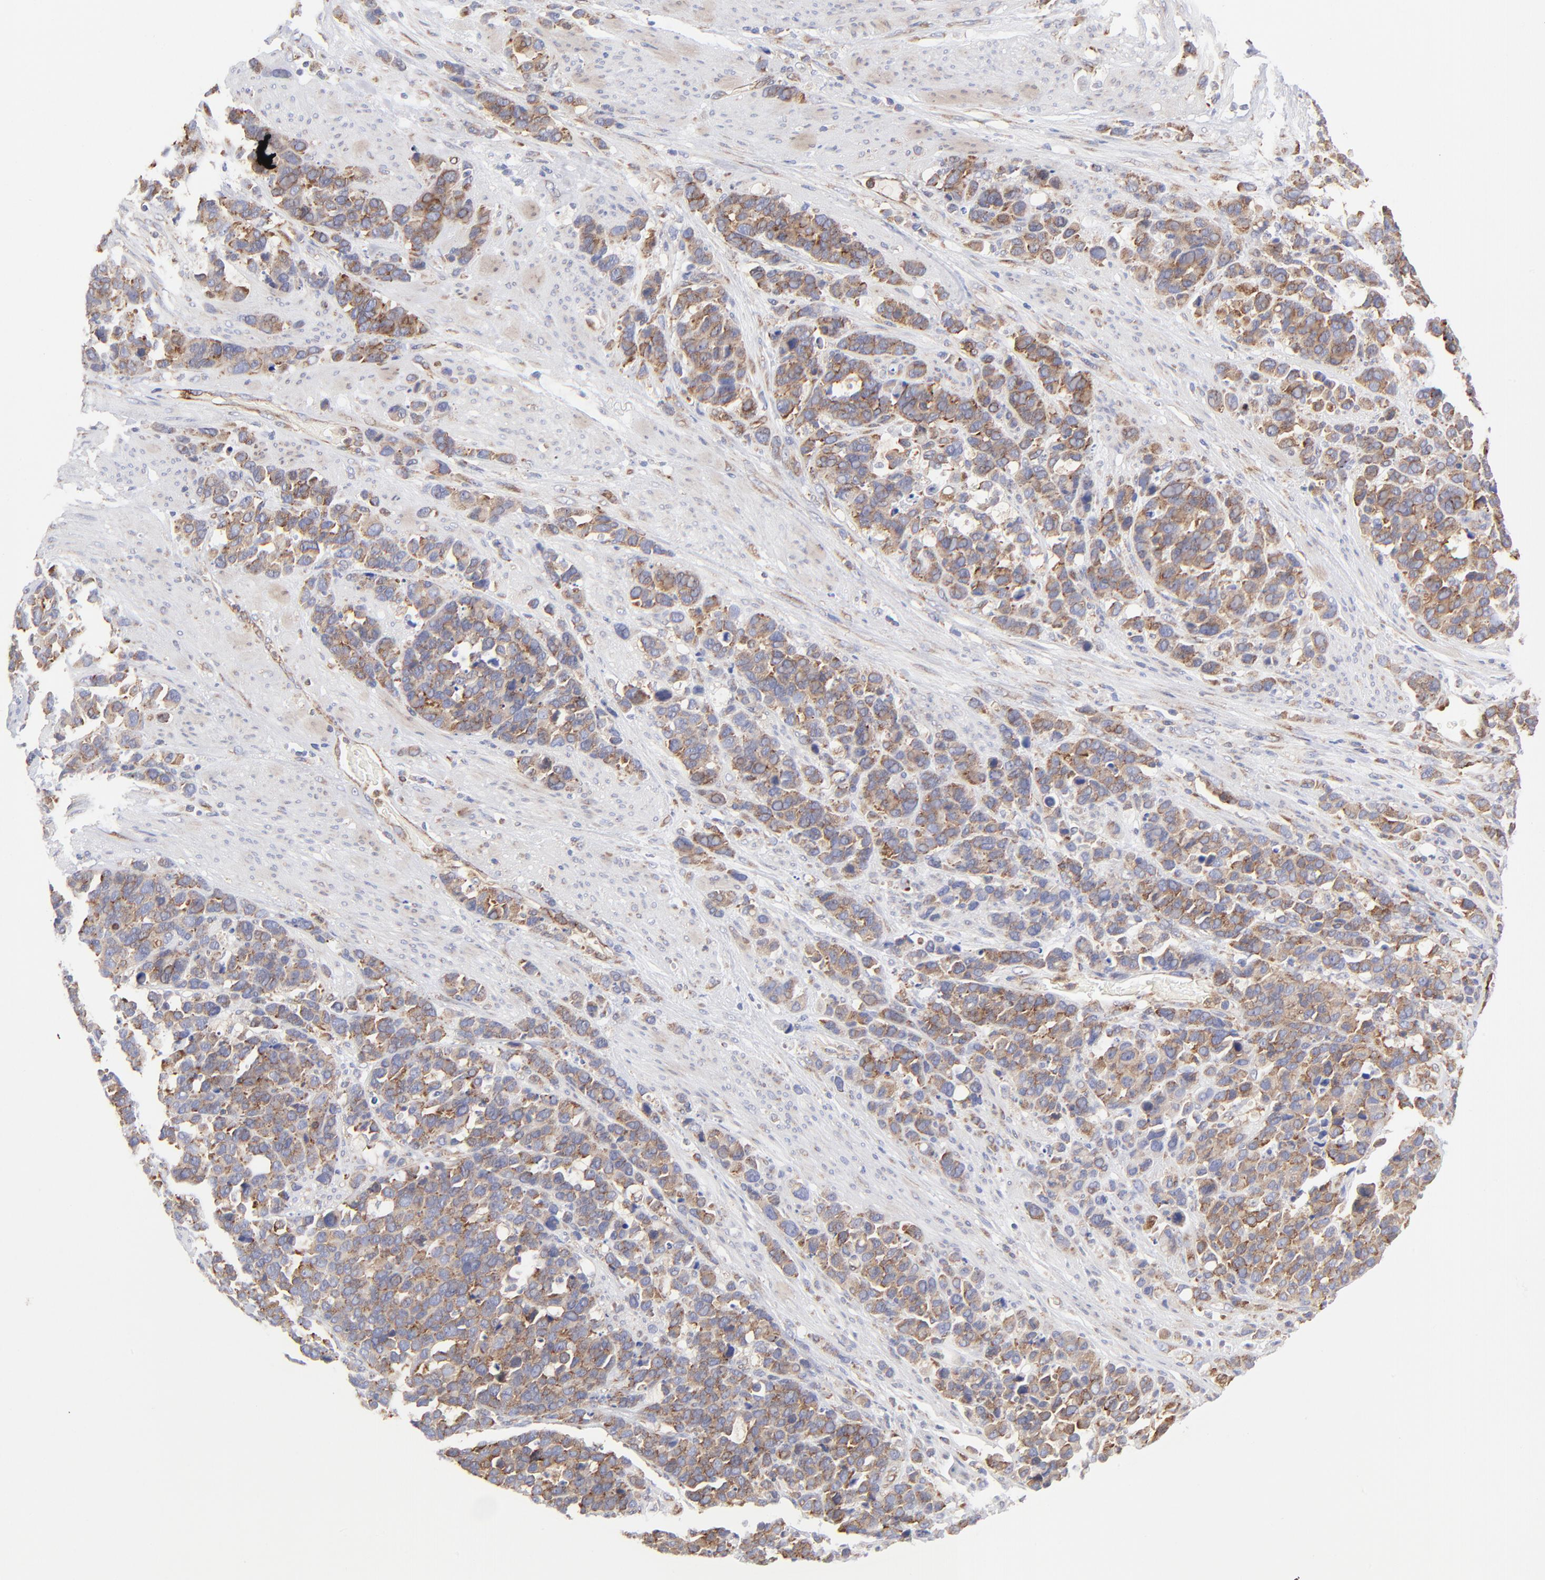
{"staining": {"intensity": "moderate", "quantity": ">75%", "location": "cytoplasmic/membranous"}, "tissue": "stomach cancer", "cell_type": "Tumor cells", "image_type": "cancer", "snomed": [{"axis": "morphology", "description": "Adenocarcinoma, NOS"}, {"axis": "topography", "description": "Stomach, upper"}], "caption": "Stomach cancer was stained to show a protein in brown. There is medium levels of moderate cytoplasmic/membranous staining in about >75% of tumor cells.", "gene": "EIF2AK2", "patient": {"sex": "male", "age": 71}}